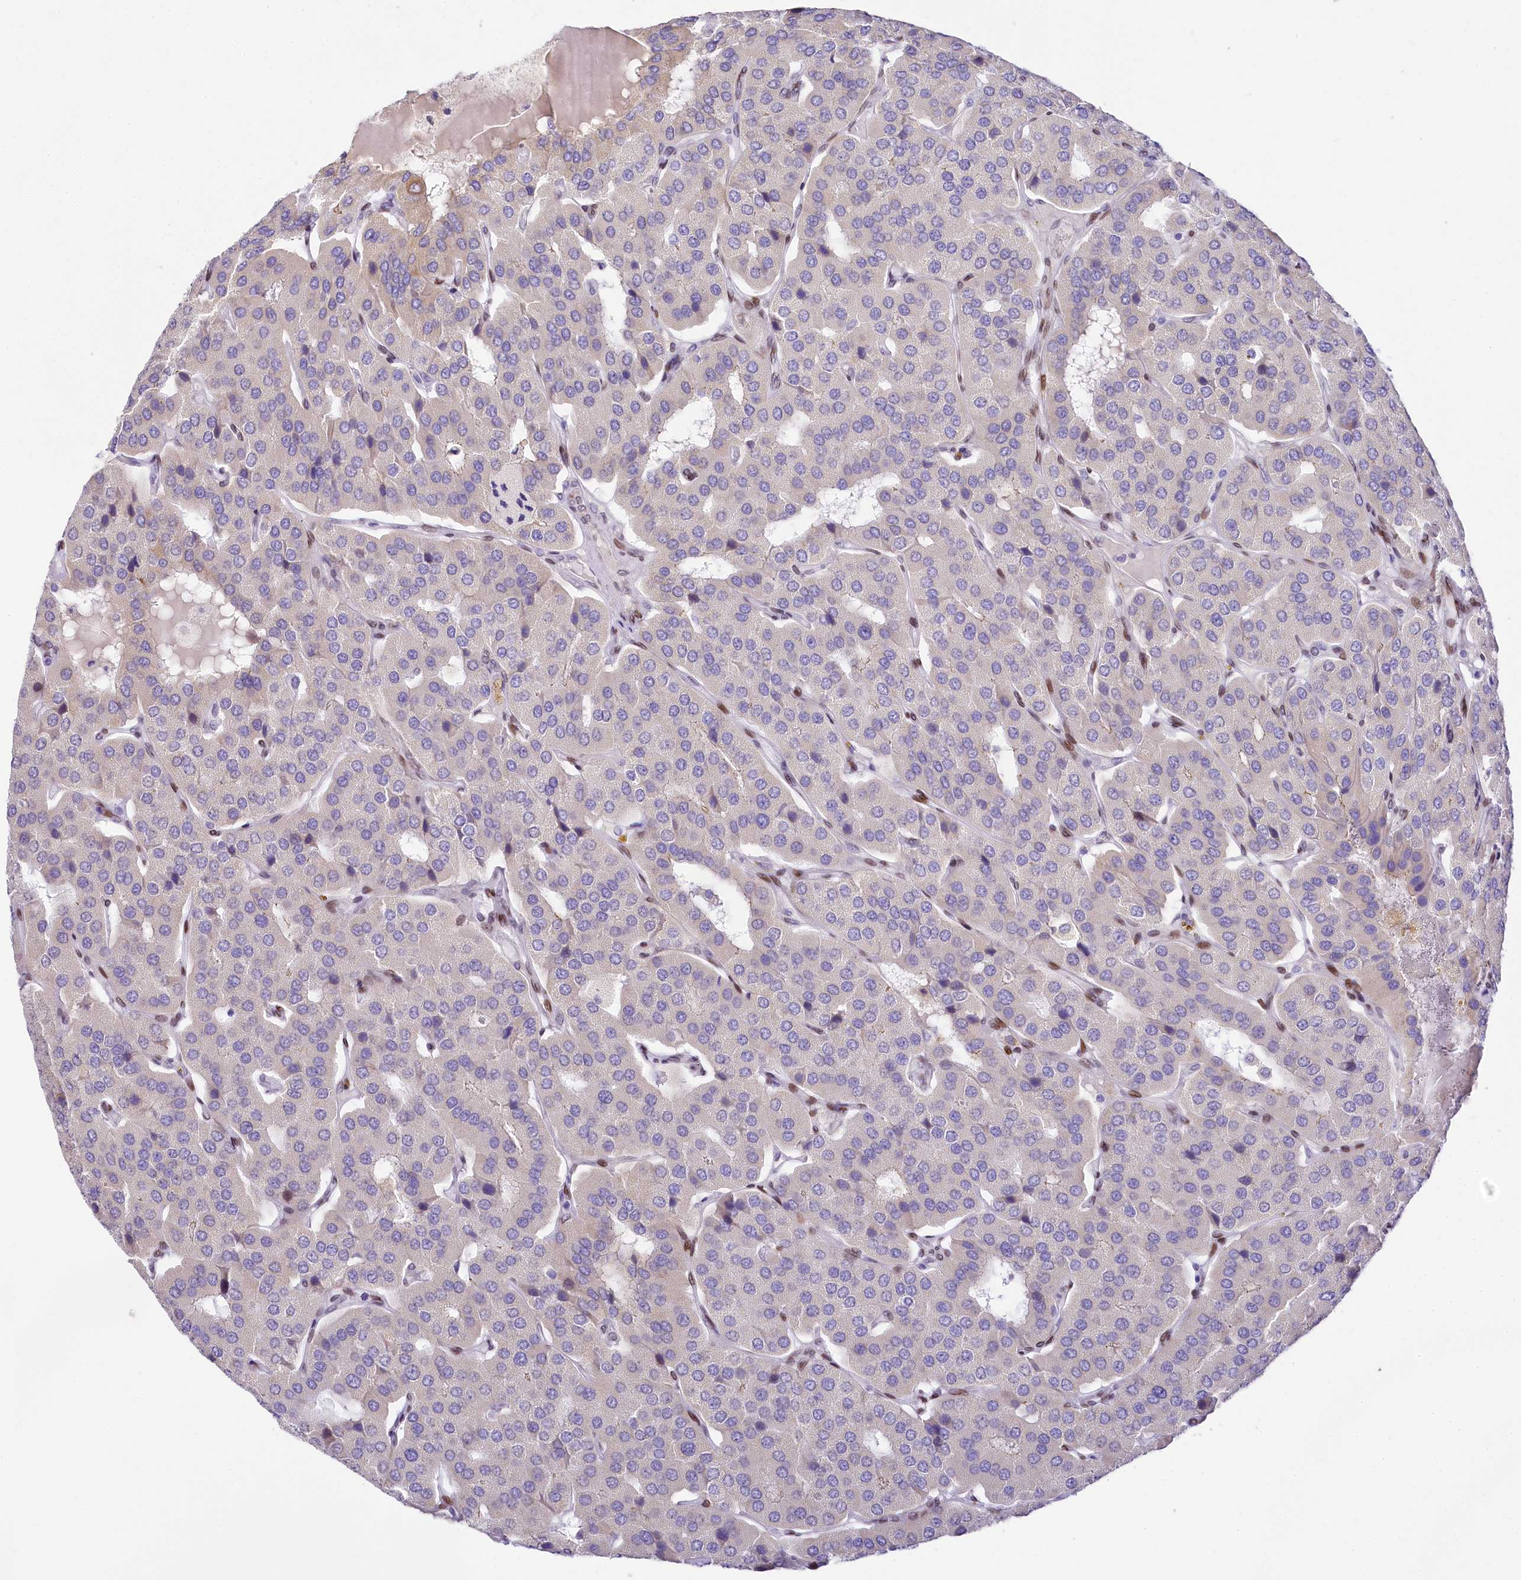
{"staining": {"intensity": "negative", "quantity": "none", "location": "none"}, "tissue": "parathyroid gland", "cell_type": "Glandular cells", "image_type": "normal", "snomed": [{"axis": "morphology", "description": "Normal tissue, NOS"}, {"axis": "morphology", "description": "Adenoma, NOS"}, {"axis": "topography", "description": "Parathyroid gland"}], "caption": "This is a micrograph of immunohistochemistry (IHC) staining of unremarkable parathyroid gland, which shows no expression in glandular cells. (DAB immunohistochemistry visualized using brightfield microscopy, high magnification).", "gene": "PPIP5K2", "patient": {"sex": "female", "age": 86}}